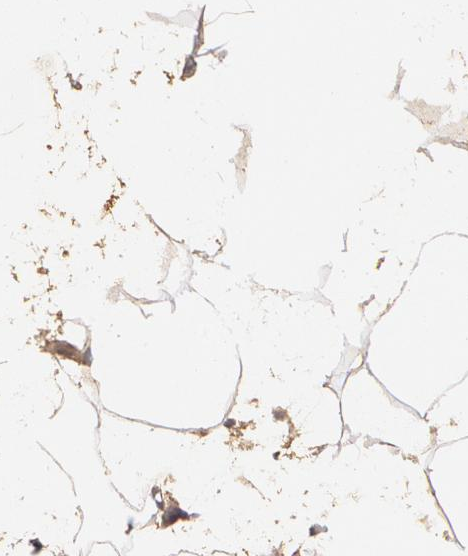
{"staining": {"intensity": "weak", "quantity": "<25%", "location": "cytoplasmic/membranous"}, "tissue": "adipose tissue", "cell_type": "Adipocytes", "image_type": "normal", "snomed": [{"axis": "morphology", "description": "Normal tissue, NOS"}, {"axis": "morphology", "description": "Duct carcinoma"}, {"axis": "topography", "description": "Breast"}, {"axis": "topography", "description": "Adipose tissue"}], "caption": "IHC of unremarkable adipose tissue reveals no positivity in adipocytes. (Brightfield microscopy of DAB (3,3'-diaminobenzidine) immunohistochemistry (IHC) at high magnification).", "gene": "PTS", "patient": {"sex": "female", "age": 37}}